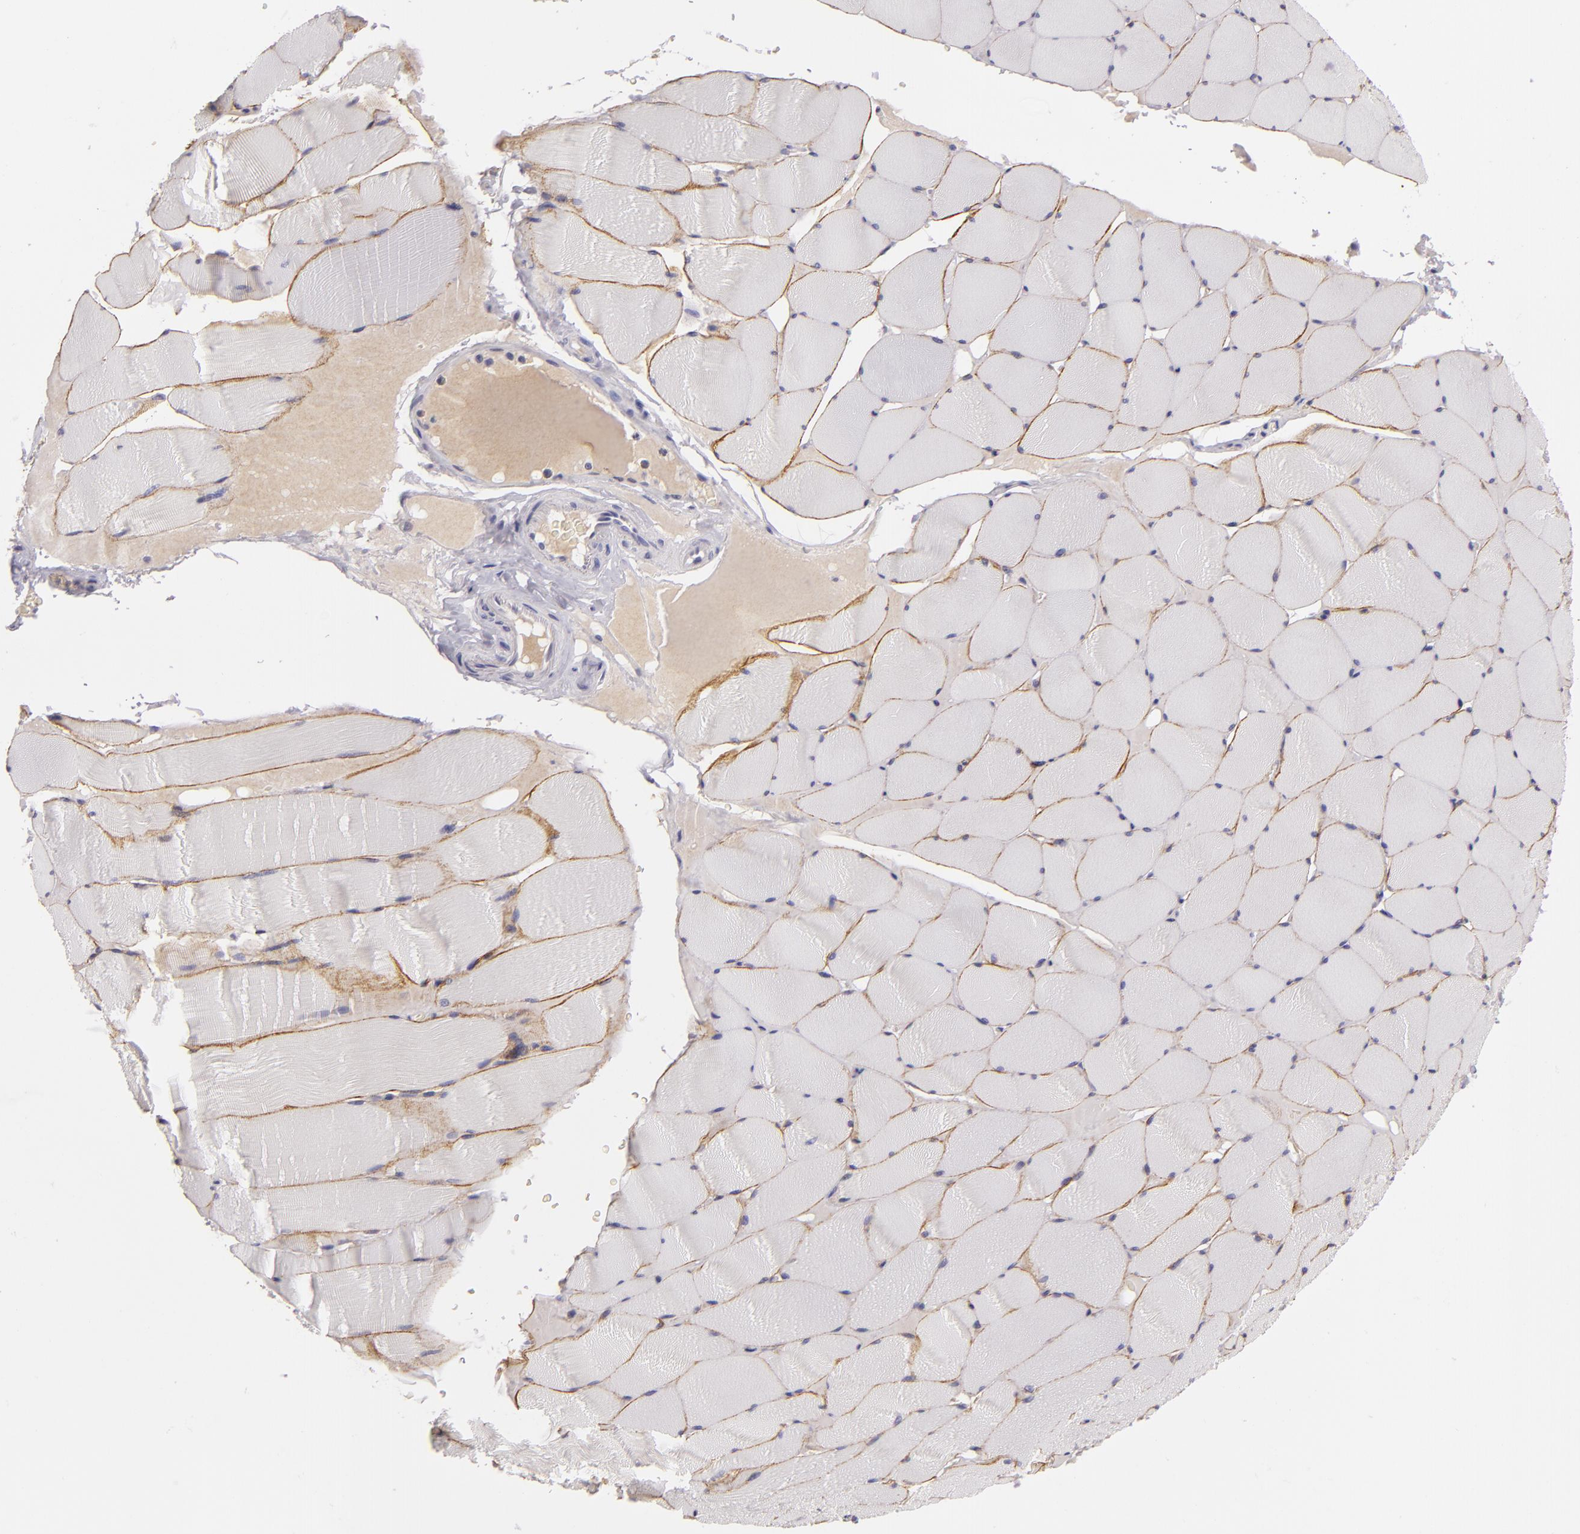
{"staining": {"intensity": "moderate", "quantity": ">75%", "location": "cytoplasmic/membranous"}, "tissue": "skeletal muscle", "cell_type": "Myocytes", "image_type": "normal", "snomed": [{"axis": "morphology", "description": "Normal tissue, NOS"}, {"axis": "topography", "description": "Skeletal muscle"}], "caption": "Skeletal muscle stained for a protein reveals moderate cytoplasmic/membranous positivity in myocytes. The protein is shown in brown color, while the nuclei are stained blue.", "gene": "DAG1", "patient": {"sex": "male", "age": 62}}